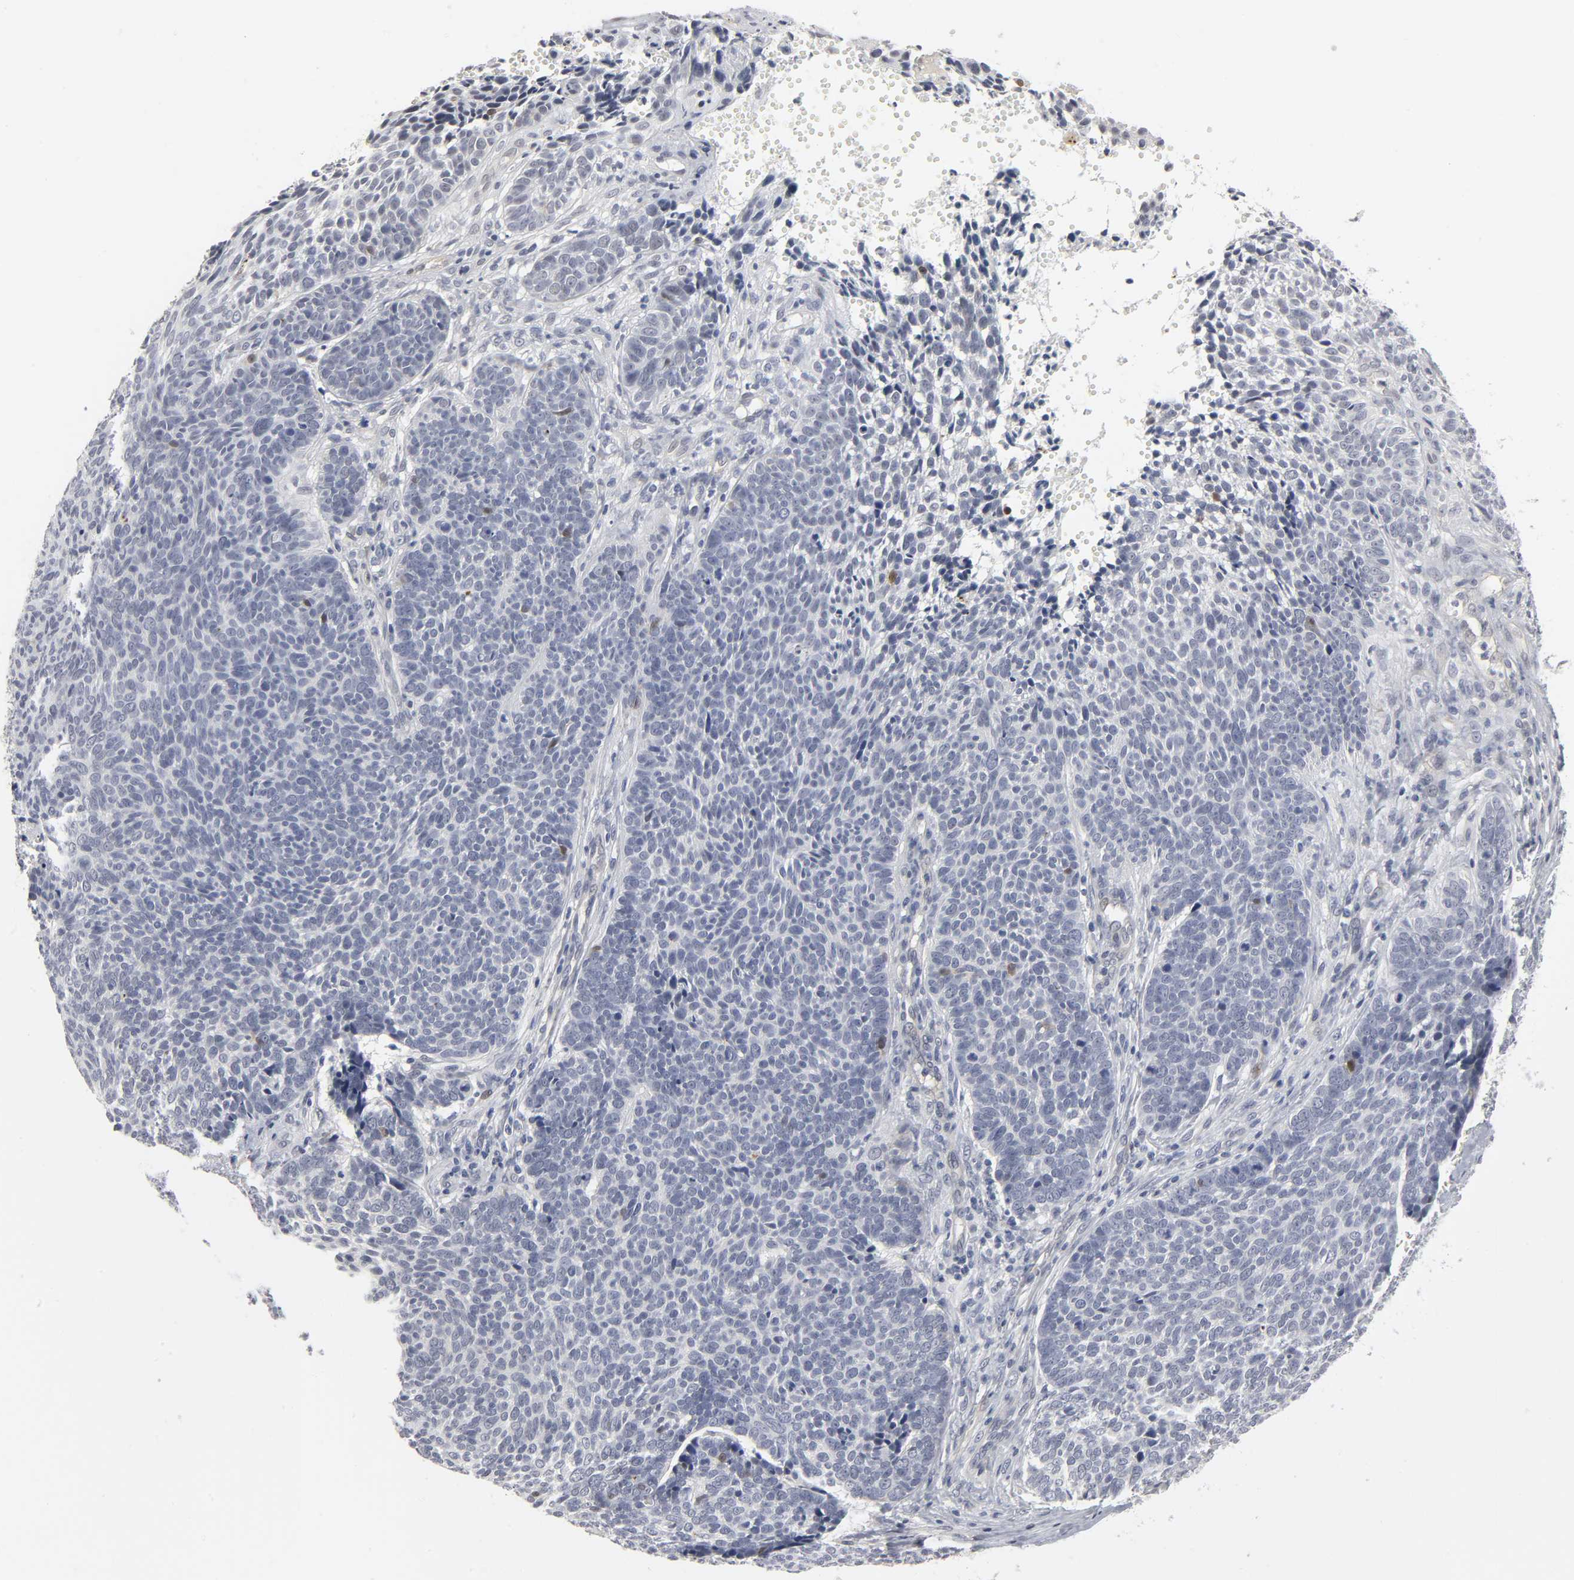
{"staining": {"intensity": "moderate", "quantity": "<25%", "location": "nuclear"}, "tissue": "skin cancer", "cell_type": "Tumor cells", "image_type": "cancer", "snomed": [{"axis": "morphology", "description": "Basal cell carcinoma"}, {"axis": "topography", "description": "Skin"}], "caption": "Skin cancer (basal cell carcinoma) stained for a protein displays moderate nuclear positivity in tumor cells. Nuclei are stained in blue.", "gene": "PDLIM3", "patient": {"sex": "male", "age": 84}}